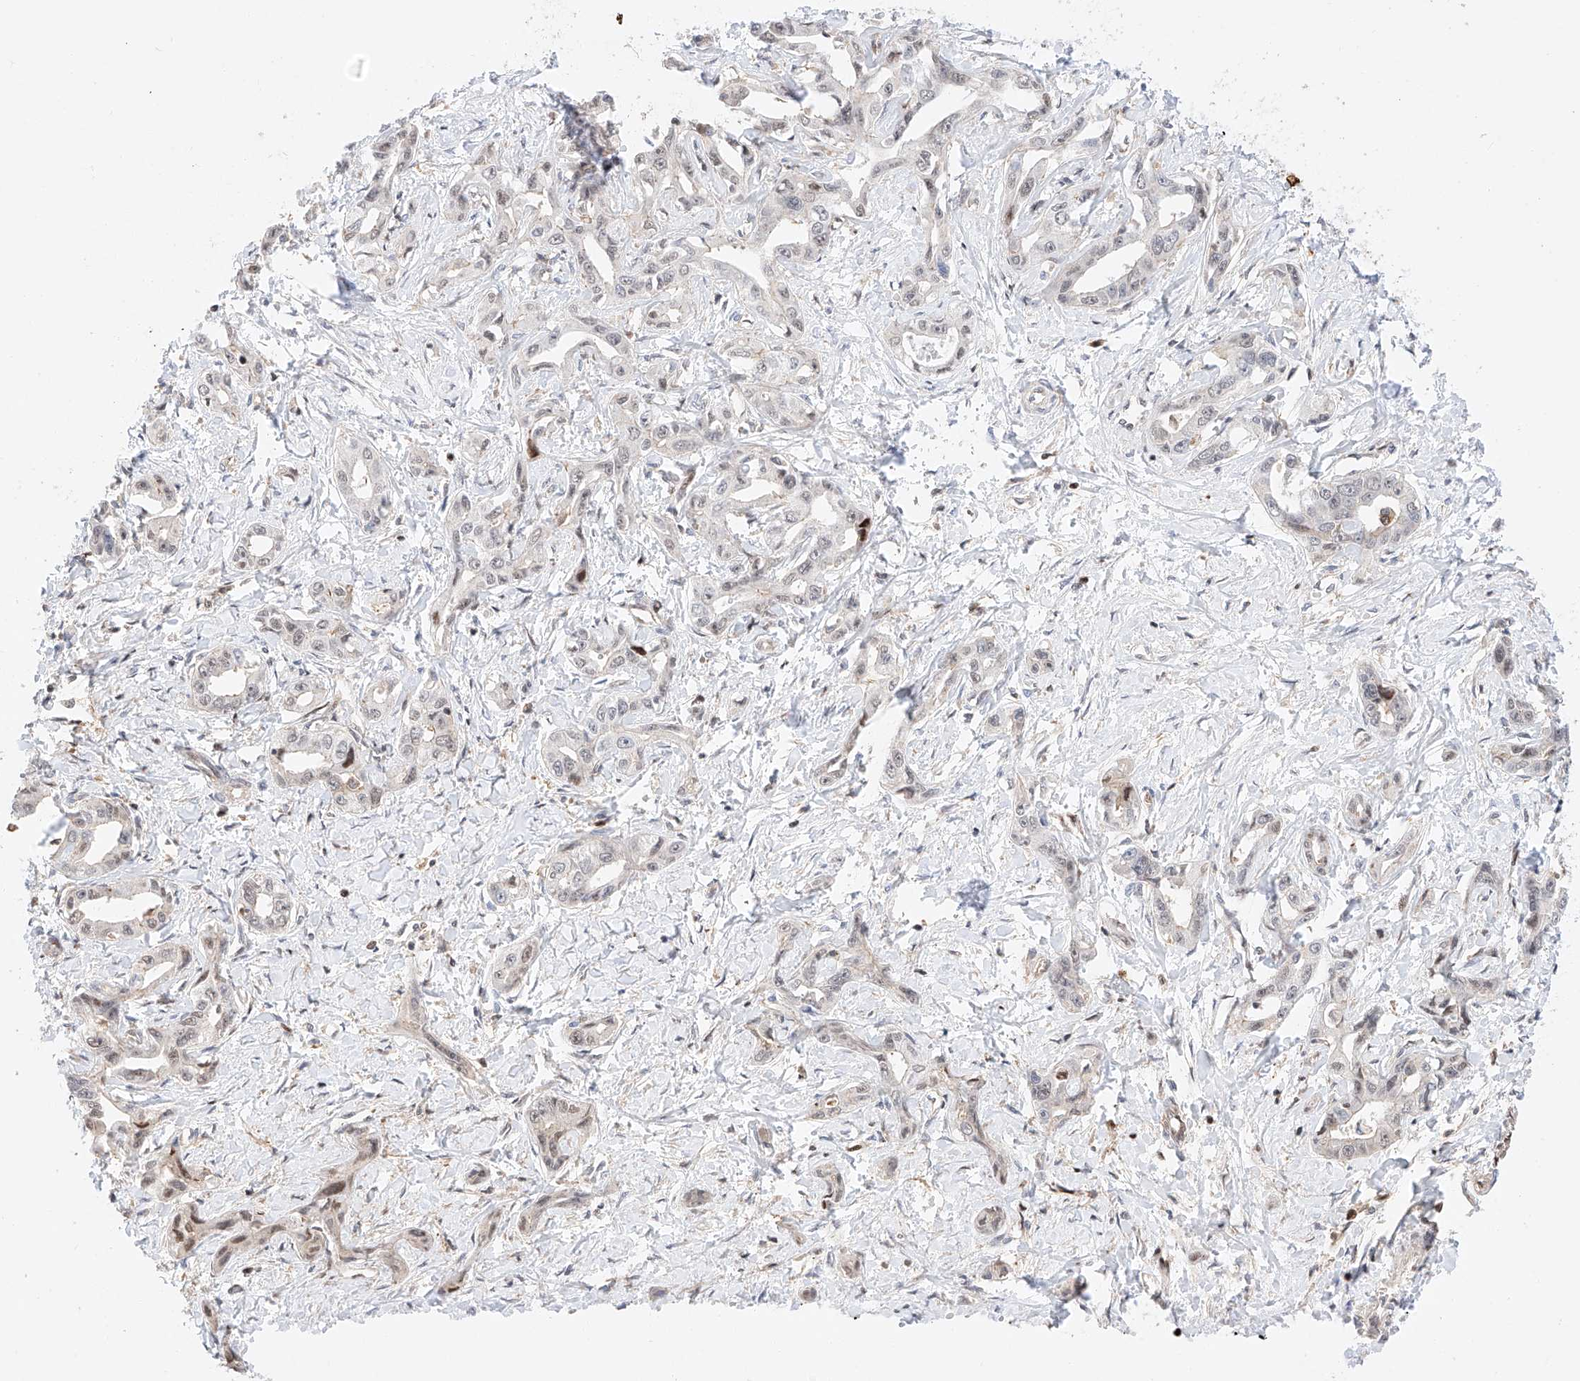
{"staining": {"intensity": "weak", "quantity": "<25%", "location": "nuclear"}, "tissue": "liver cancer", "cell_type": "Tumor cells", "image_type": "cancer", "snomed": [{"axis": "morphology", "description": "Cholangiocarcinoma"}, {"axis": "topography", "description": "Liver"}], "caption": "IHC photomicrograph of human liver cancer stained for a protein (brown), which demonstrates no positivity in tumor cells.", "gene": "HDAC9", "patient": {"sex": "male", "age": 59}}